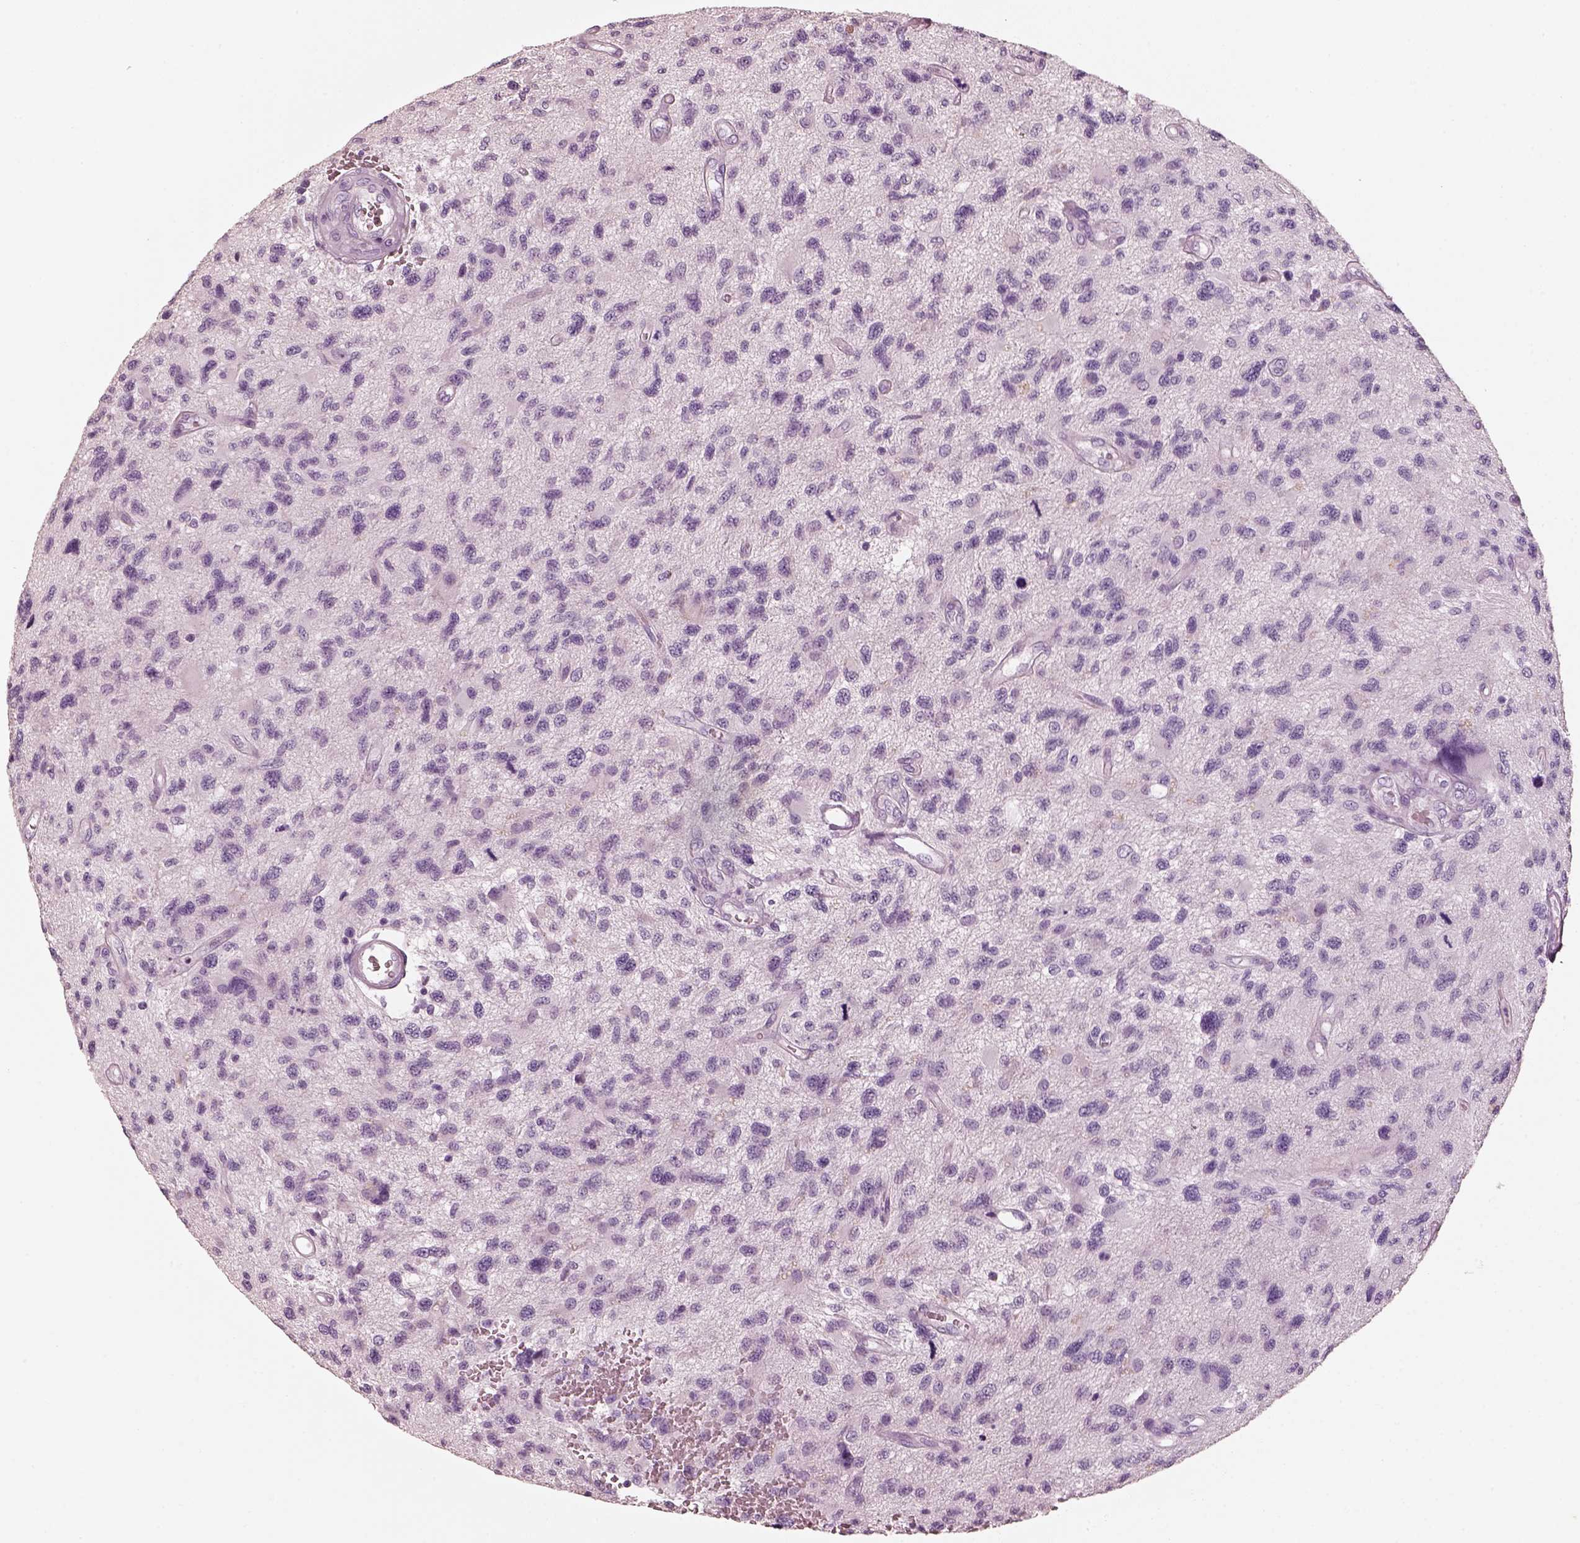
{"staining": {"intensity": "negative", "quantity": "none", "location": "none"}, "tissue": "glioma", "cell_type": "Tumor cells", "image_type": "cancer", "snomed": [{"axis": "morphology", "description": "Glioma, malignant, NOS"}, {"axis": "morphology", "description": "Glioma, malignant, High grade"}, {"axis": "topography", "description": "Brain"}], "caption": "The image displays no staining of tumor cells in malignant glioma.", "gene": "R3HDML", "patient": {"sex": "female", "age": 71}}